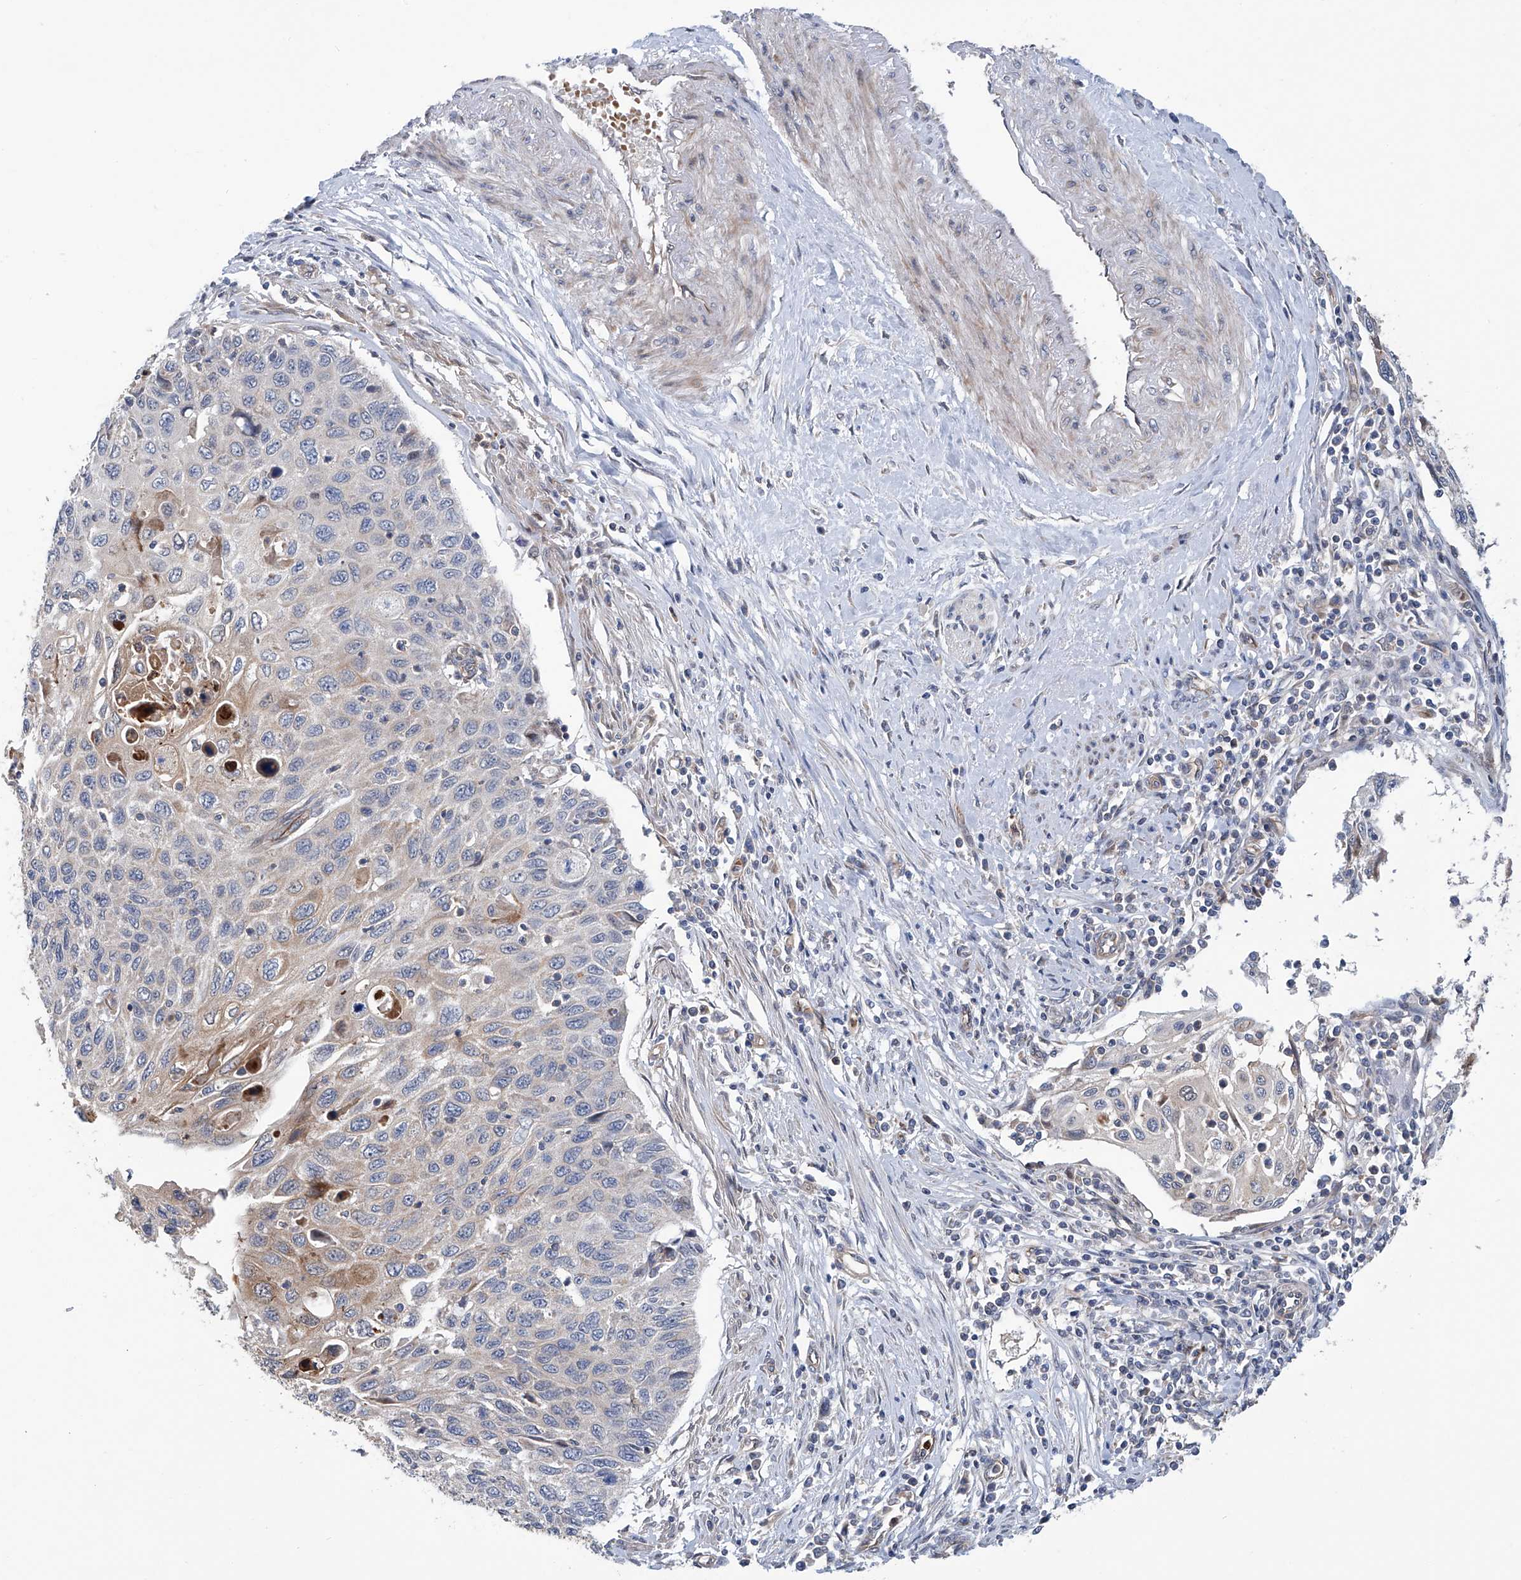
{"staining": {"intensity": "weak", "quantity": "<25%", "location": "cytoplasmic/membranous"}, "tissue": "cervical cancer", "cell_type": "Tumor cells", "image_type": "cancer", "snomed": [{"axis": "morphology", "description": "Squamous cell carcinoma, NOS"}, {"axis": "topography", "description": "Cervix"}], "caption": "An IHC photomicrograph of cervical cancer (squamous cell carcinoma) is shown. There is no staining in tumor cells of cervical cancer (squamous cell carcinoma).", "gene": "EIF2D", "patient": {"sex": "female", "age": 70}}